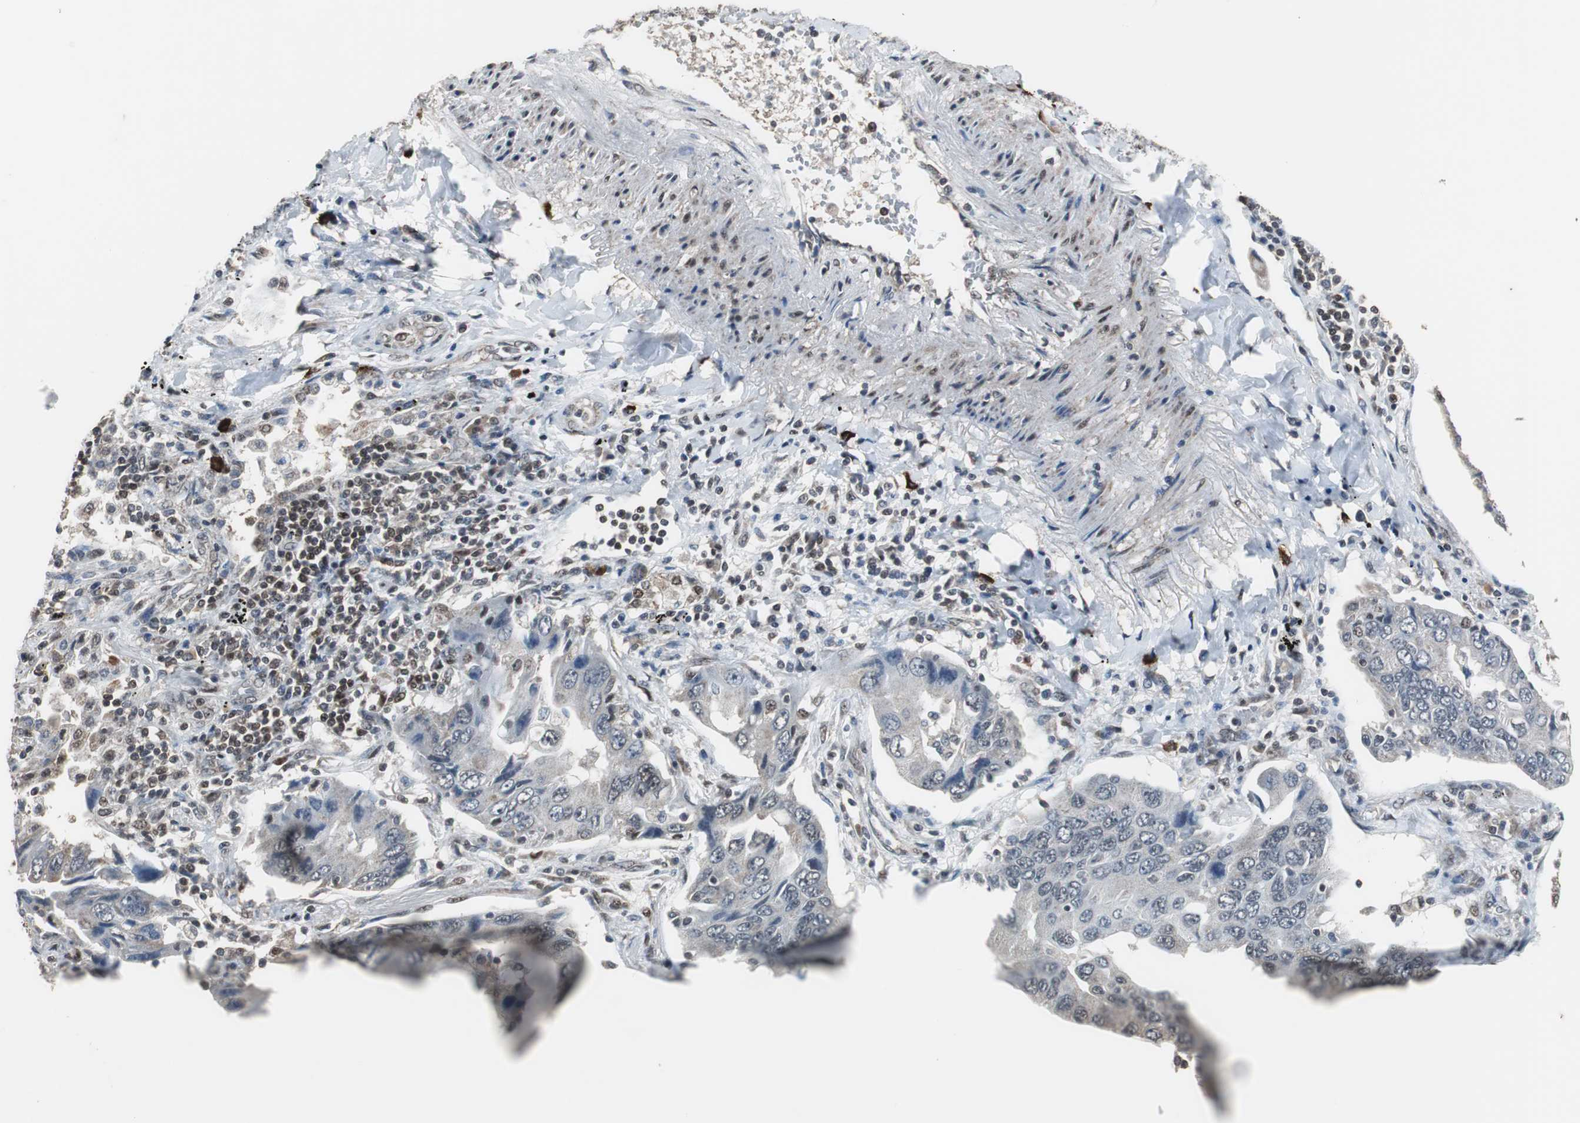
{"staining": {"intensity": "negative", "quantity": "none", "location": "none"}, "tissue": "lung cancer", "cell_type": "Tumor cells", "image_type": "cancer", "snomed": [{"axis": "morphology", "description": "Adenocarcinoma, NOS"}, {"axis": "topography", "description": "Lung"}], "caption": "This is an immunohistochemistry (IHC) histopathology image of lung cancer. There is no expression in tumor cells.", "gene": "ZHX2", "patient": {"sex": "female", "age": 65}}